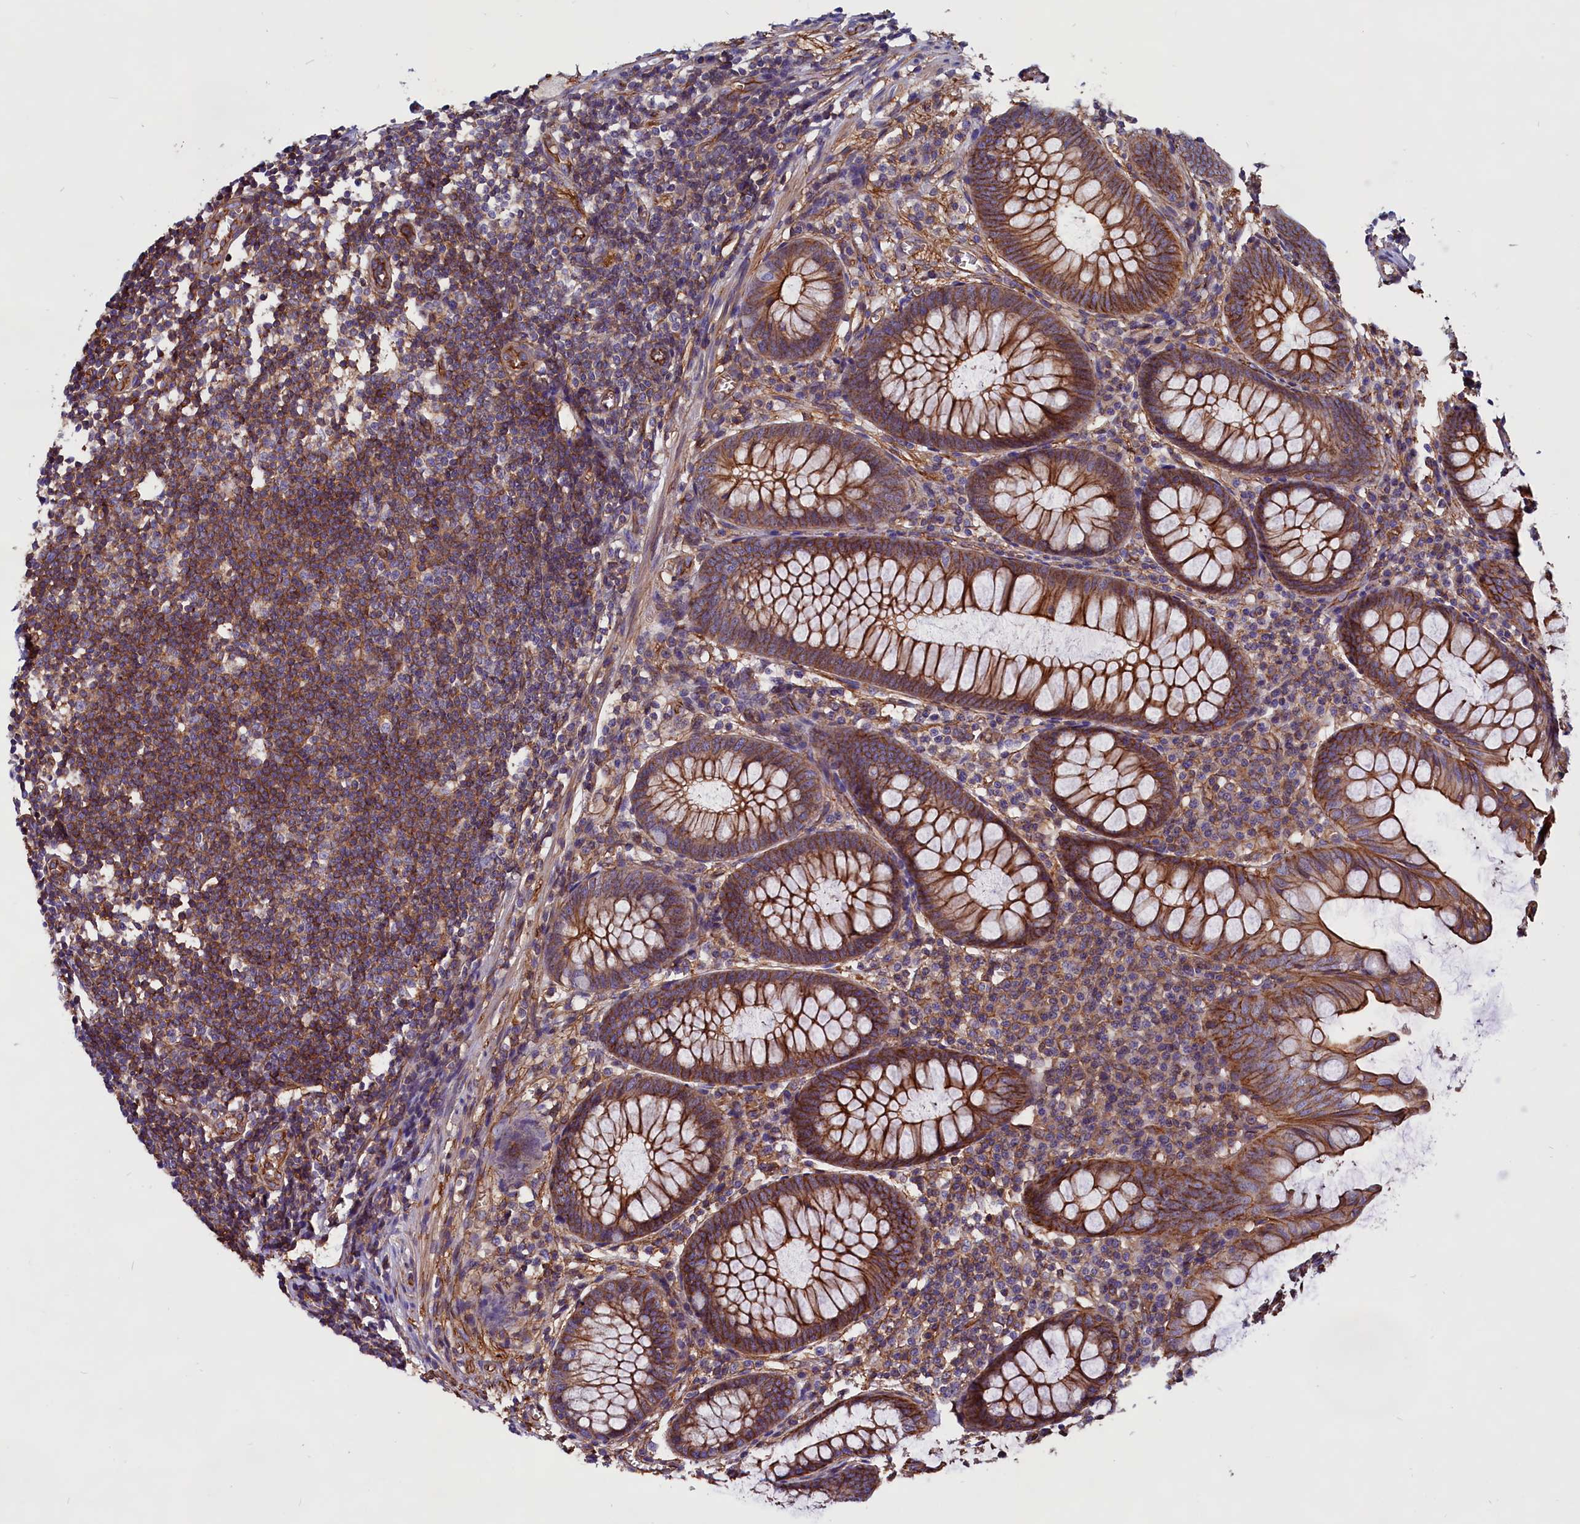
{"staining": {"intensity": "moderate", "quantity": ">75%", "location": "cytoplasmic/membranous"}, "tissue": "appendix", "cell_type": "Glandular cells", "image_type": "normal", "snomed": [{"axis": "morphology", "description": "Normal tissue, NOS"}, {"axis": "topography", "description": "Appendix"}], "caption": "Moderate cytoplasmic/membranous positivity is appreciated in about >75% of glandular cells in benign appendix.", "gene": "ZNF749", "patient": {"sex": "female", "age": 51}}